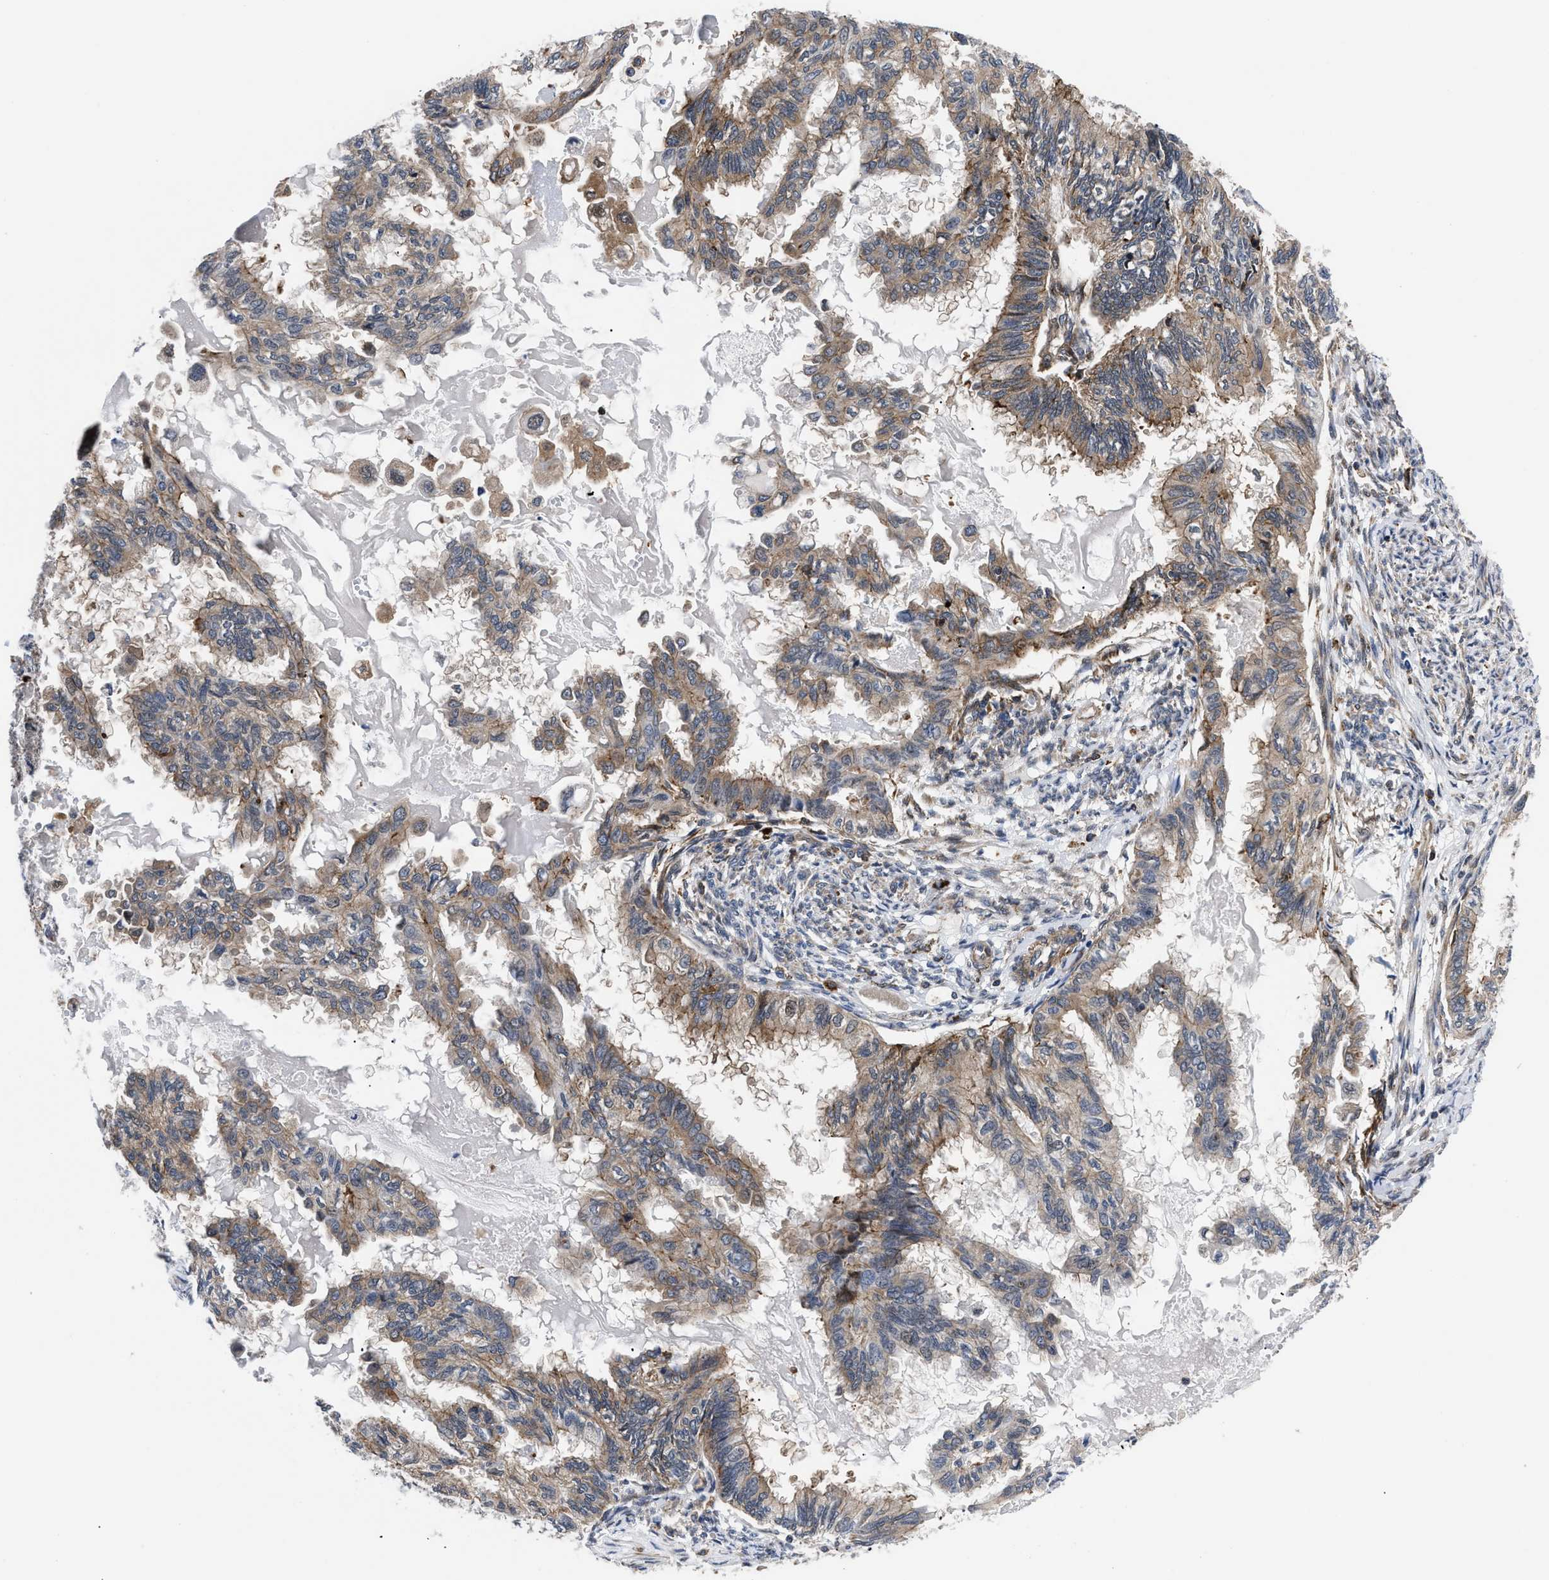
{"staining": {"intensity": "moderate", "quantity": ">75%", "location": "cytoplasmic/membranous"}, "tissue": "cervical cancer", "cell_type": "Tumor cells", "image_type": "cancer", "snomed": [{"axis": "morphology", "description": "Normal tissue, NOS"}, {"axis": "morphology", "description": "Adenocarcinoma, NOS"}, {"axis": "topography", "description": "Cervix"}, {"axis": "topography", "description": "Endometrium"}], "caption": "Protein staining exhibits moderate cytoplasmic/membranous expression in approximately >75% of tumor cells in cervical cancer. (Brightfield microscopy of DAB IHC at high magnification).", "gene": "SPAST", "patient": {"sex": "female", "age": 86}}